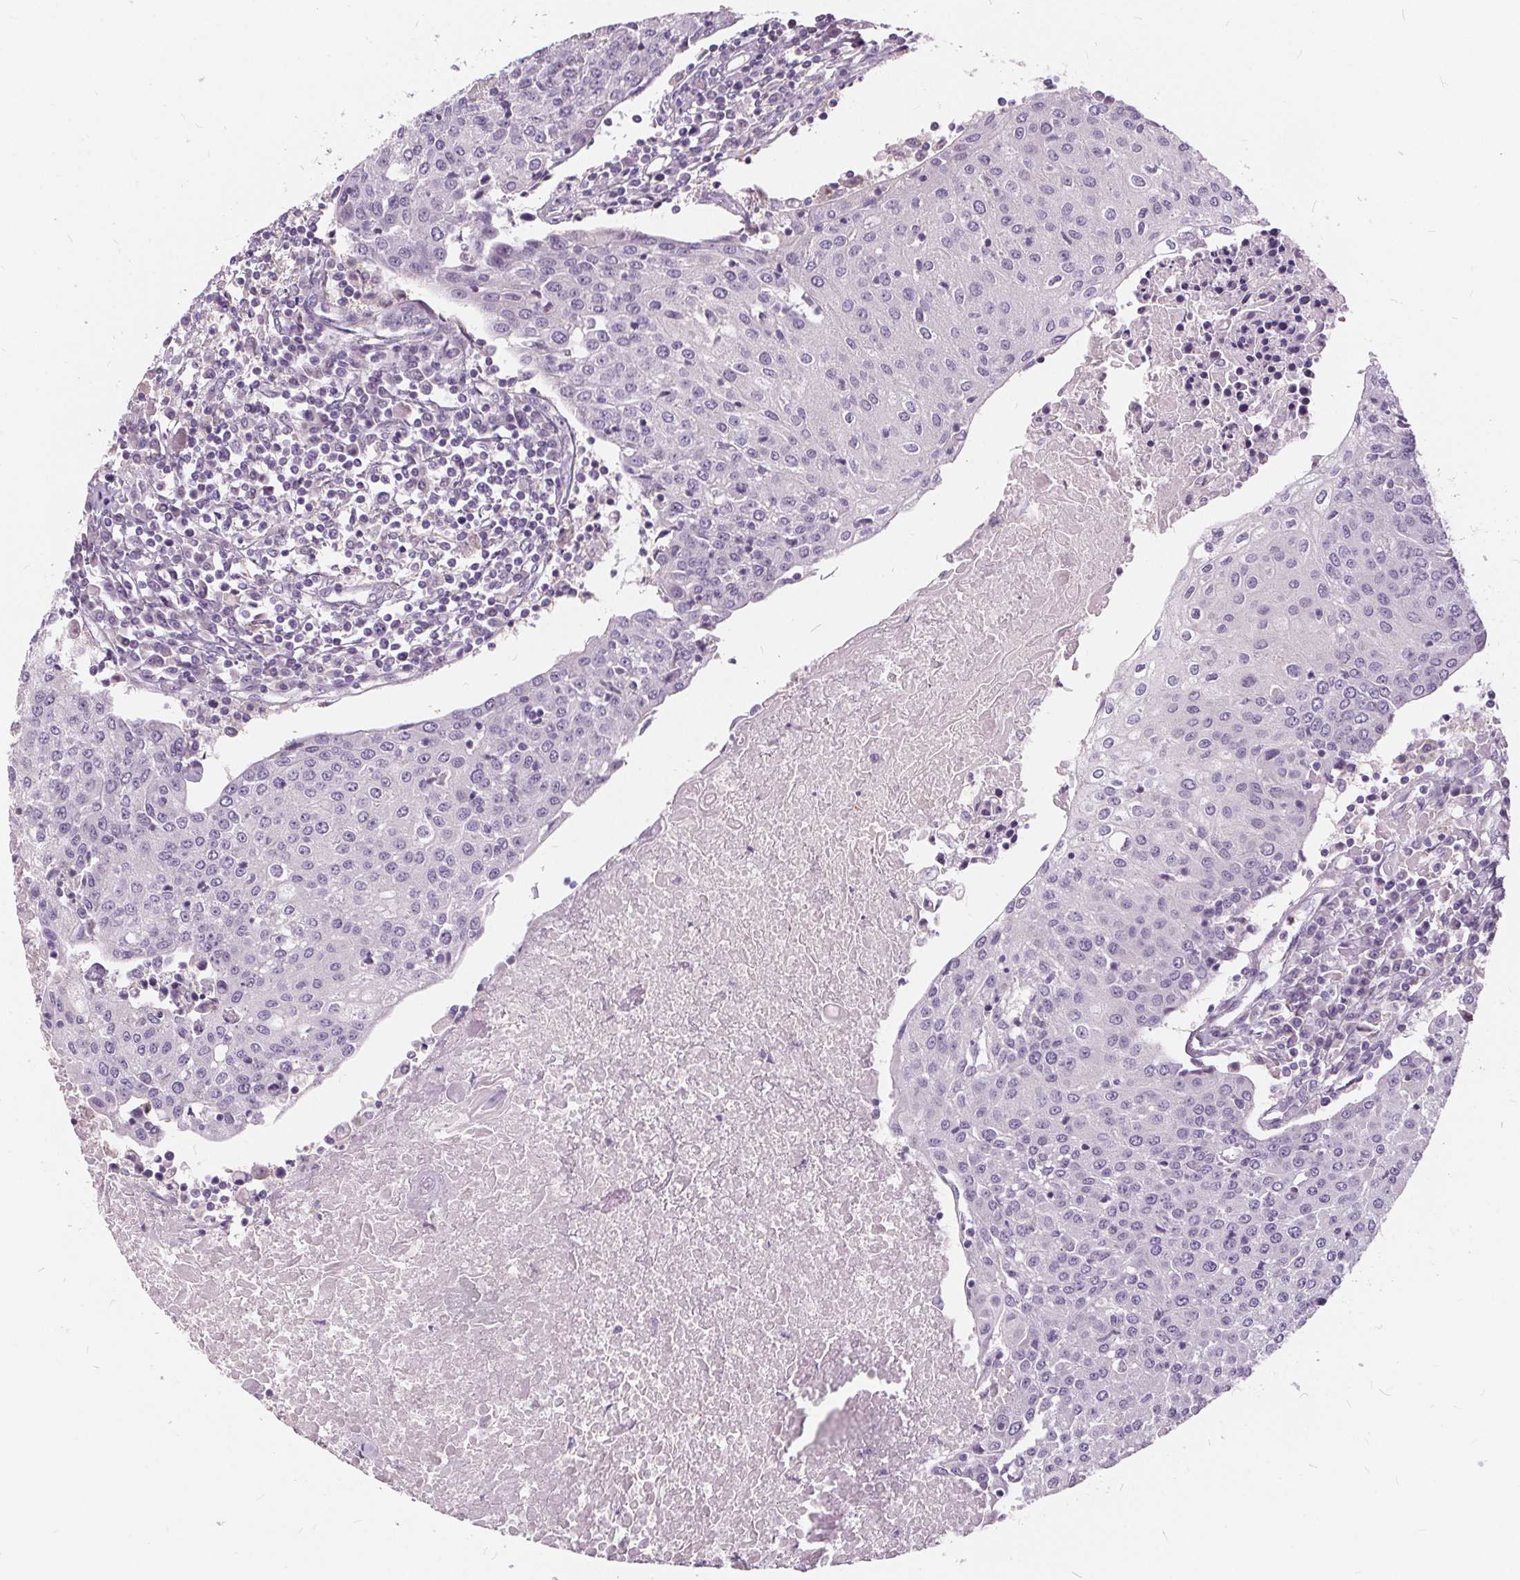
{"staining": {"intensity": "negative", "quantity": "none", "location": "none"}, "tissue": "urothelial cancer", "cell_type": "Tumor cells", "image_type": "cancer", "snomed": [{"axis": "morphology", "description": "Urothelial carcinoma, High grade"}, {"axis": "topography", "description": "Urinary bladder"}], "caption": "High magnification brightfield microscopy of urothelial cancer stained with DAB (3,3'-diaminobenzidine) (brown) and counterstained with hematoxylin (blue): tumor cells show no significant positivity.", "gene": "HAAO", "patient": {"sex": "female", "age": 85}}